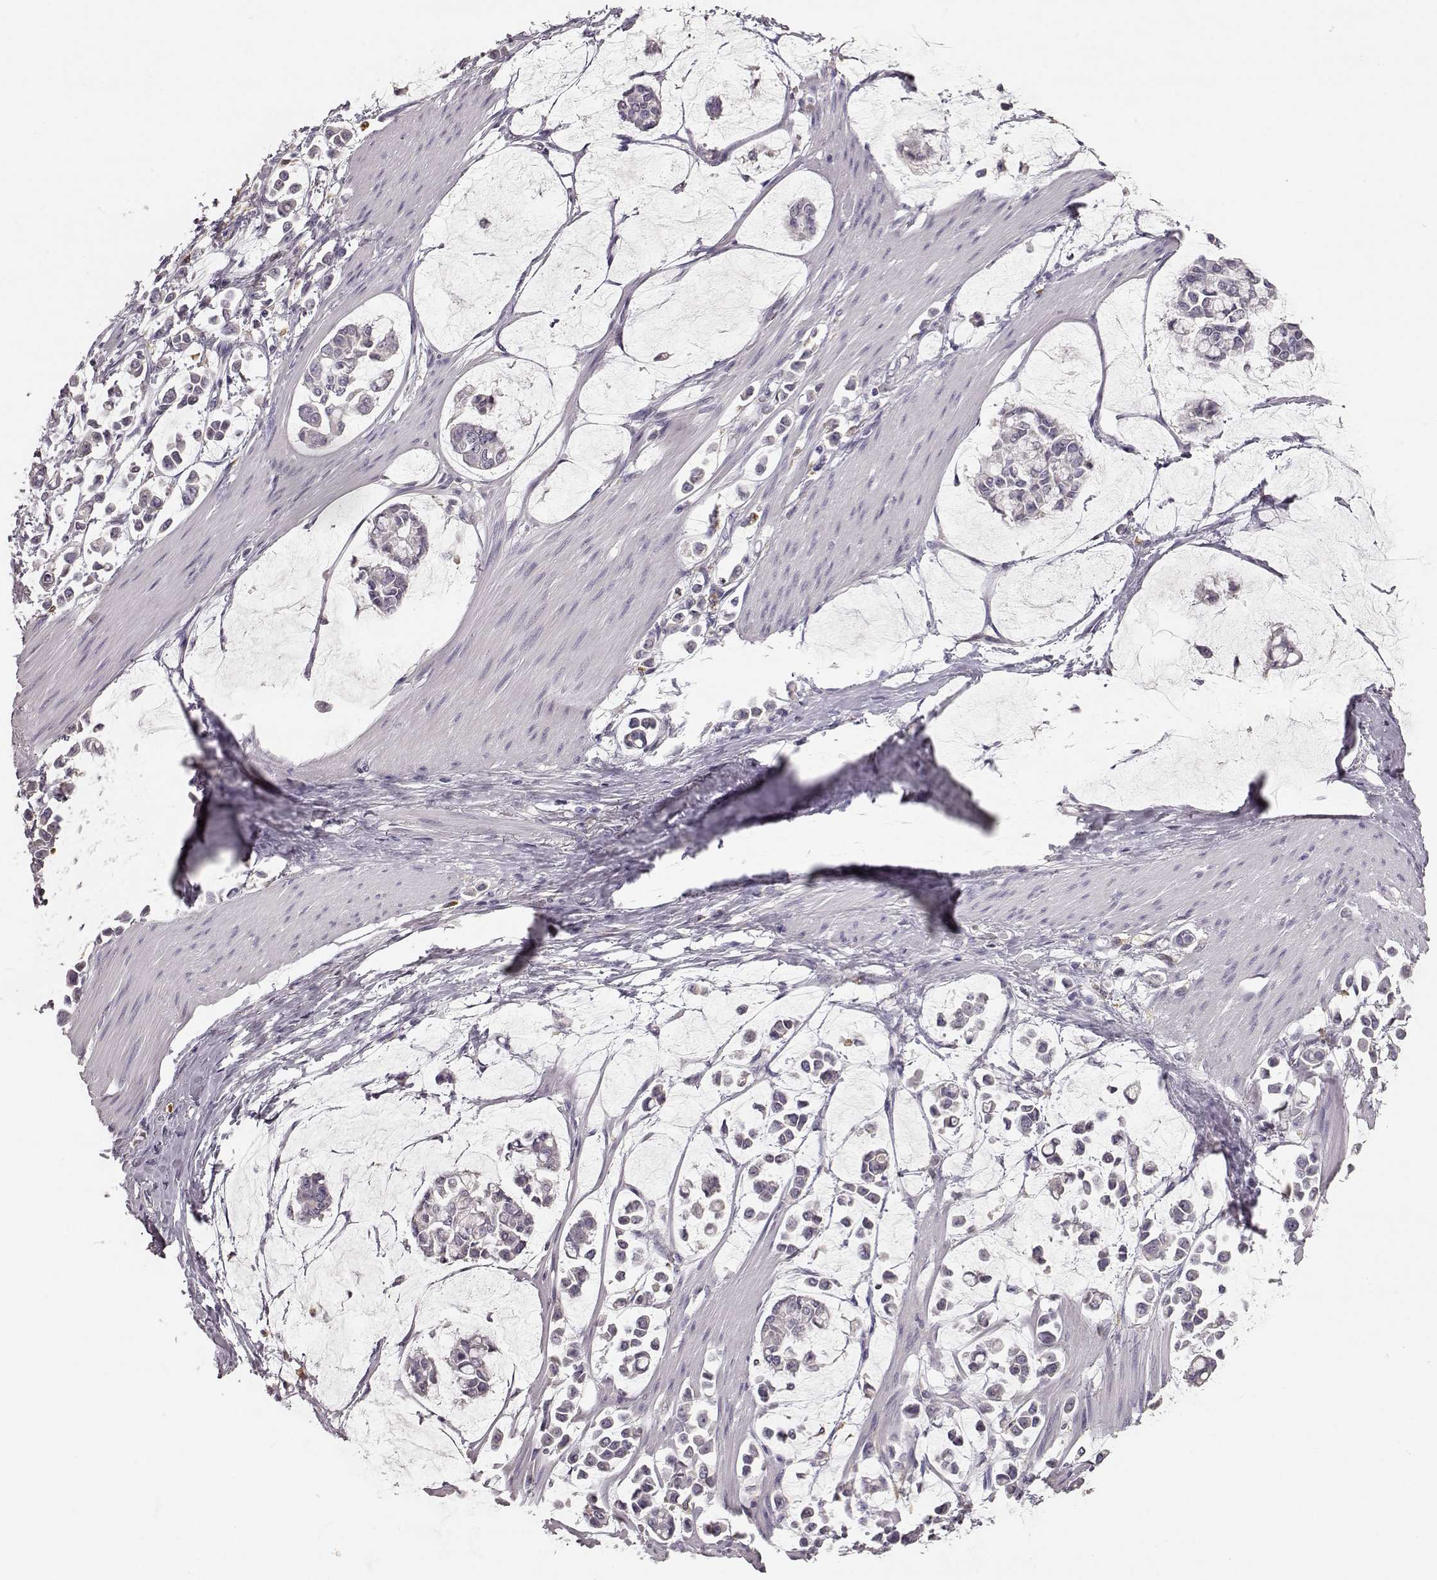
{"staining": {"intensity": "negative", "quantity": "none", "location": "none"}, "tissue": "stomach cancer", "cell_type": "Tumor cells", "image_type": "cancer", "snomed": [{"axis": "morphology", "description": "Adenocarcinoma, NOS"}, {"axis": "topography", "description": "Stomach"}], "caption": "Immunohistochemistry of stomach cancer (adenocarcinoma) displays no staining in tumor cells.", "gene": "GHR", "patient": {"sex": "male", "age": 82}}